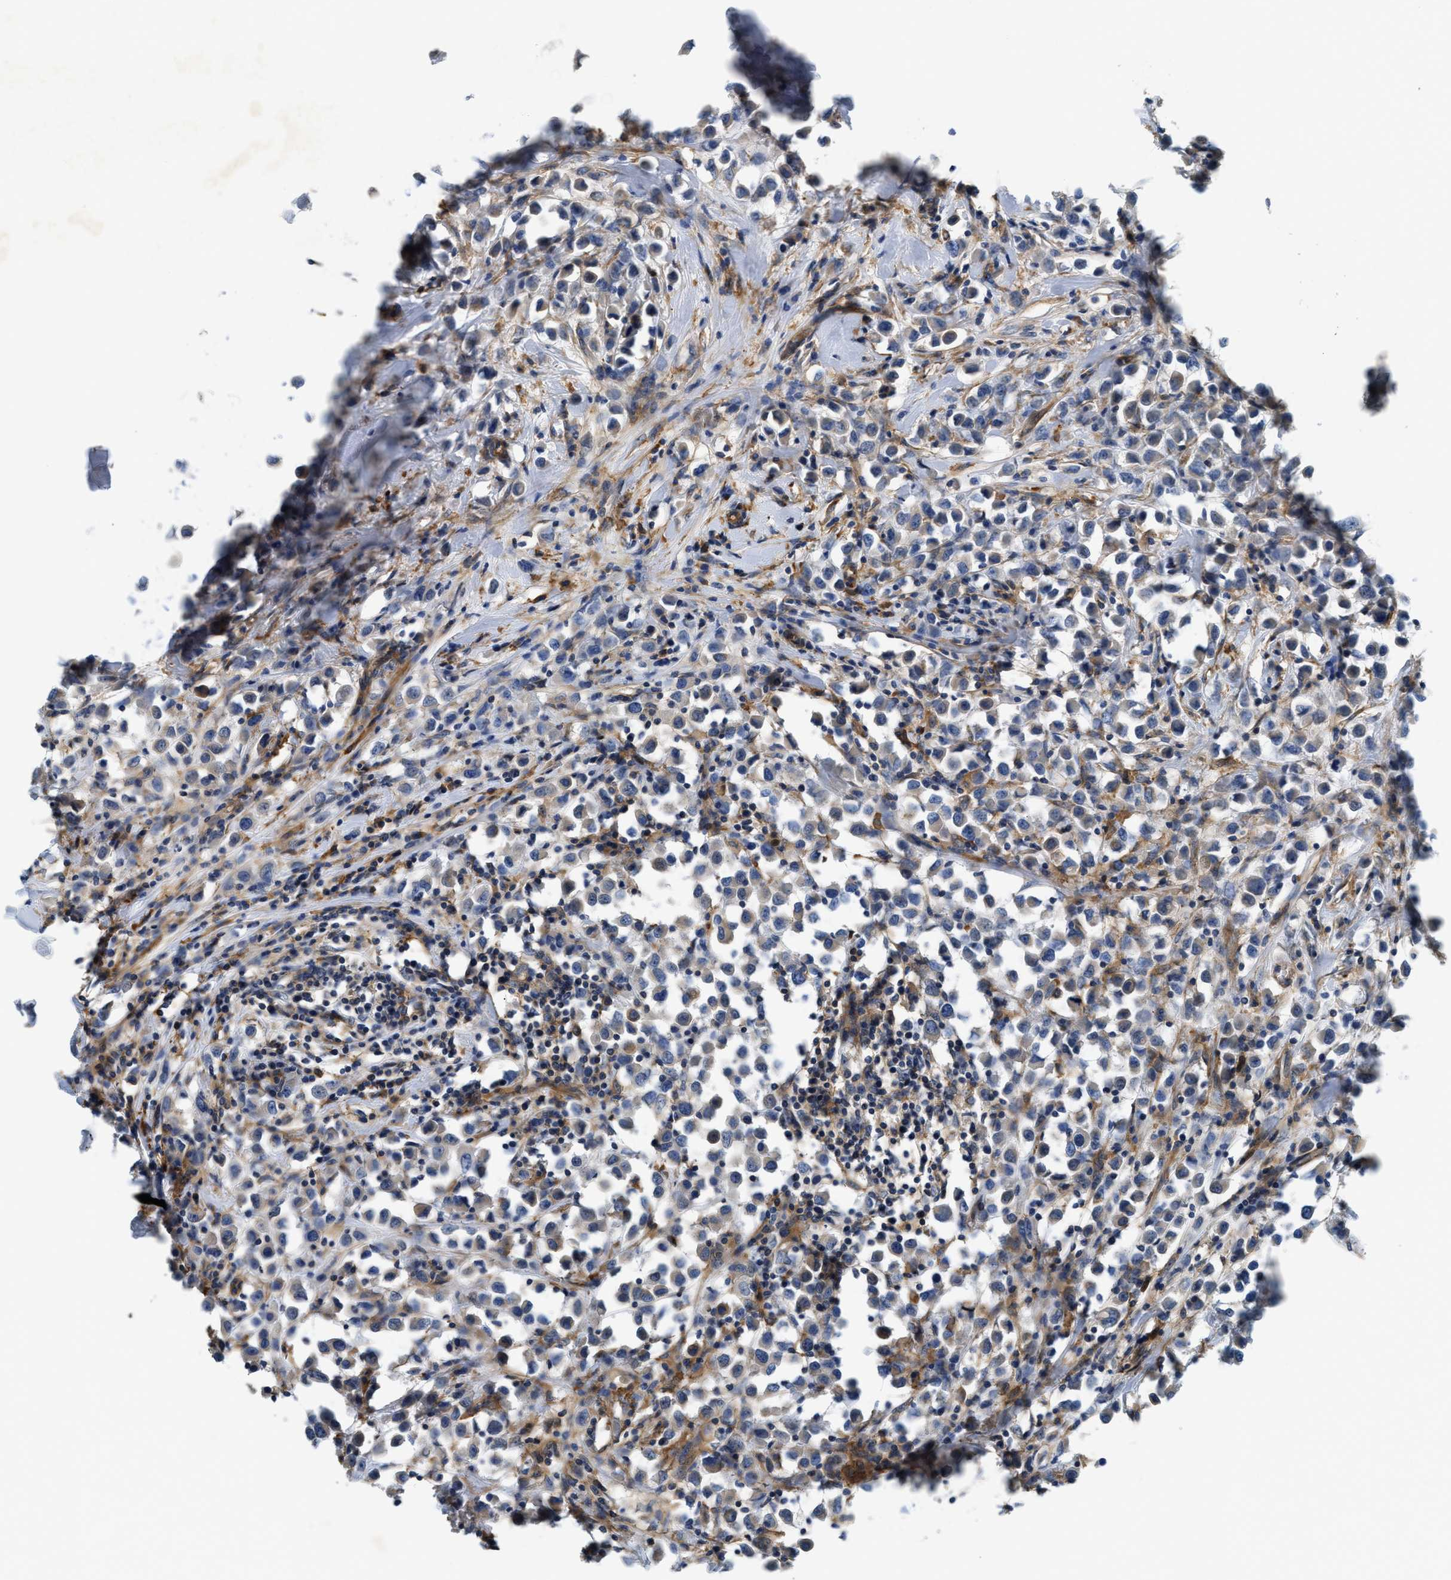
{"staining": {"intensity": "weak", "quantity": "<25%", "location": "cytoplasmic/membranous"}, "tissue": "breast cancer", "cell_type": "Tumor cells", "image_type": "cancer", "snomed": [{"axis": "morphology", "description": "Duct carcinoma"}, {"axis": "topography", "description": "Breast"}], "caption": "This is an immunohistochemistry (IHC) photomicrograph of breast cancer (intraductal carcinoma). There is no staining in tumor cells.", "gene": "NSUN7", "patient": {"sex": "female", "age": 61}}